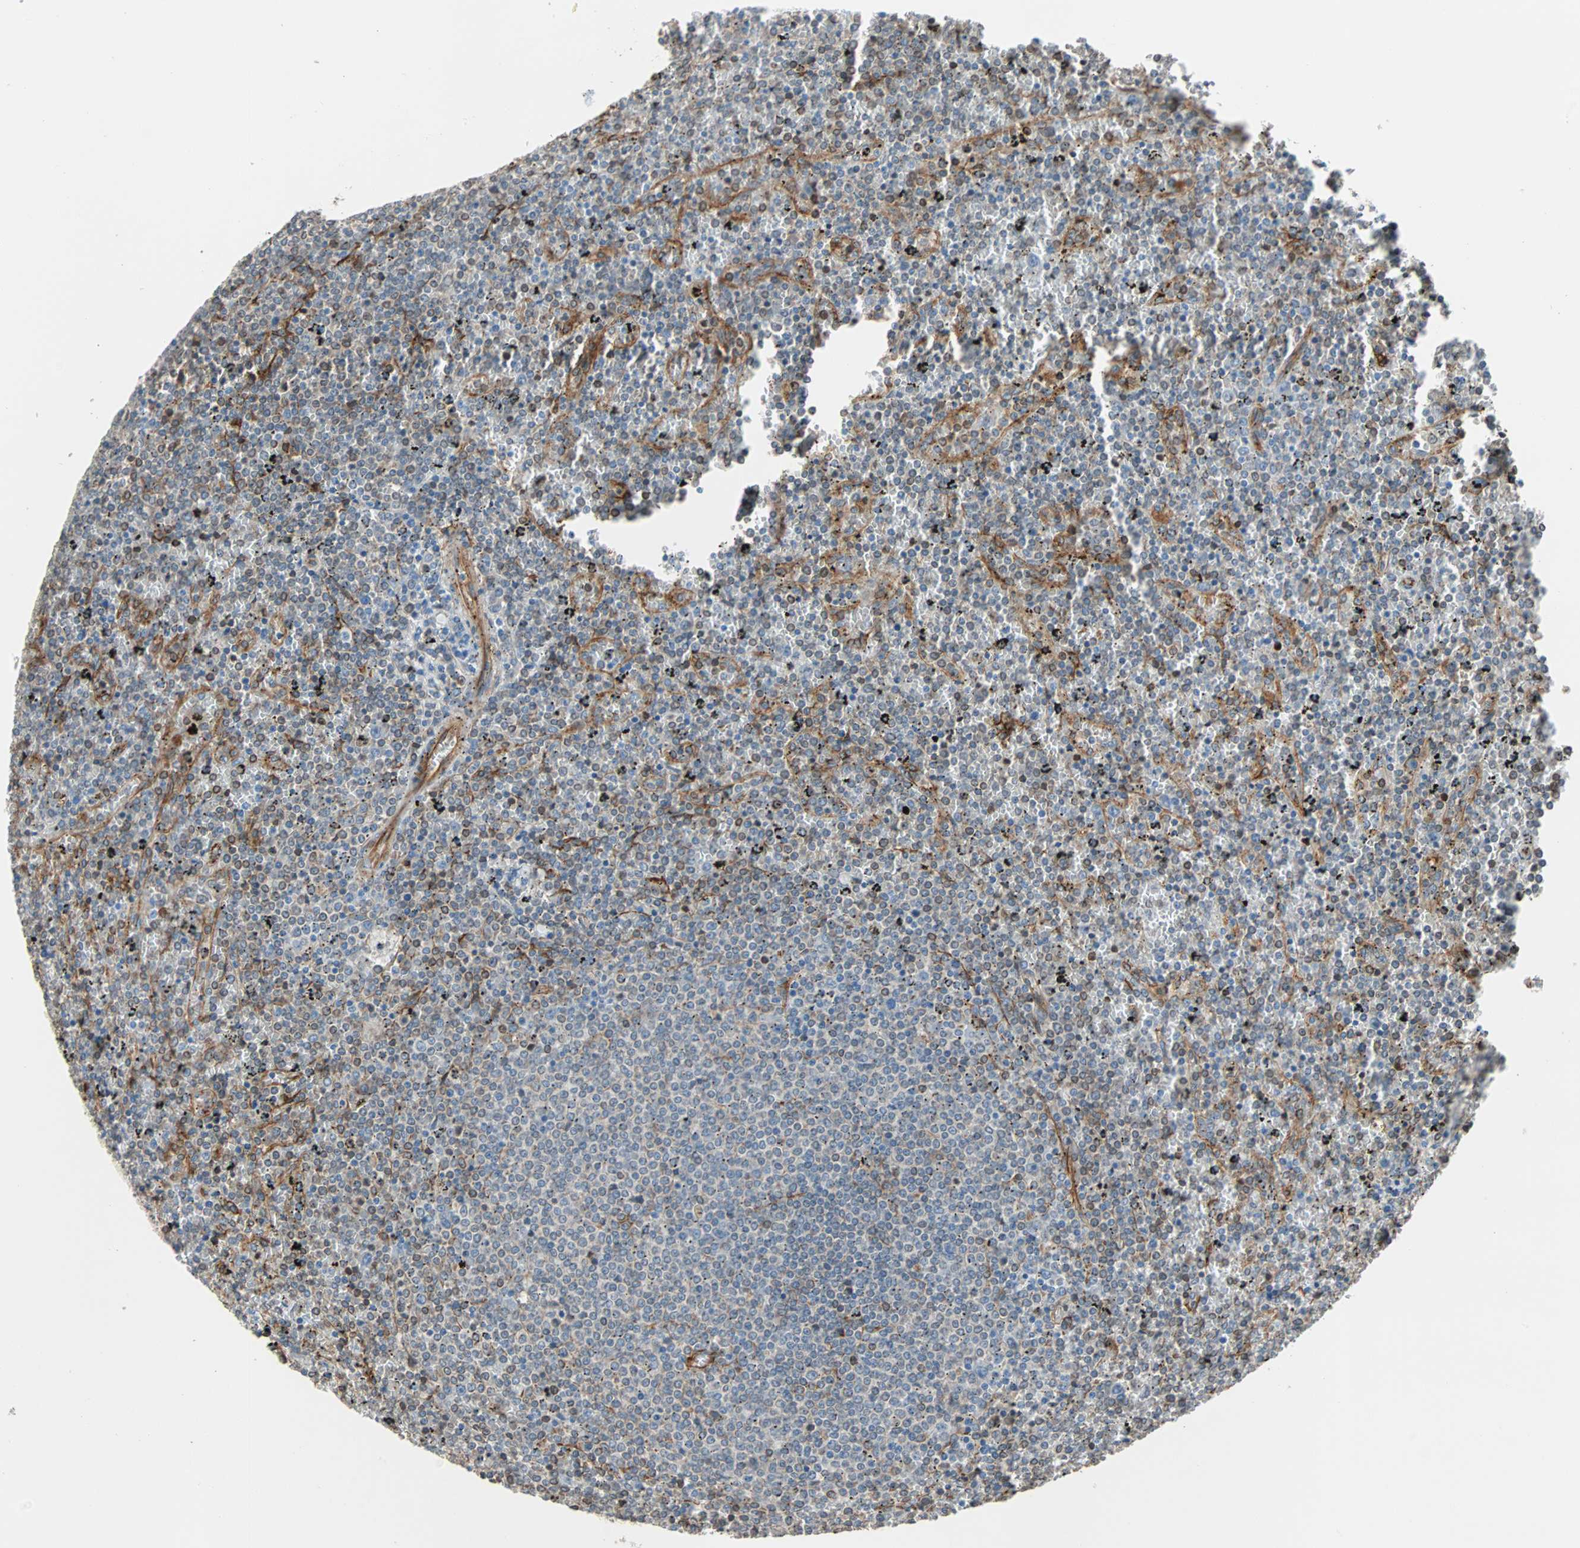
{"staining": {"intensity": "moderate", "quantity": "<25%", "location": "cytoplasmic/membranous"}, "tissue": "lymphoma", "cell_type": "Tumor cells", "image_type": "cancer", "snomed": [{"axis": "morphology", "description": "Malignant lymphoma, non-Hodgkin's type, Low grade"}, {"axis": "topography", "description": "Spleen"}], "caption": "This photomicrograph shows immunohistochemistry (IHC) staining of low-grade malignant lymphoma, non-Hodgkin's type, with low moderate cytoplasmic/membranous expression in approximately <25% of tumor cells.", "gene": "EPB41L2", "patient": {"sex": "female", "age": 77}}